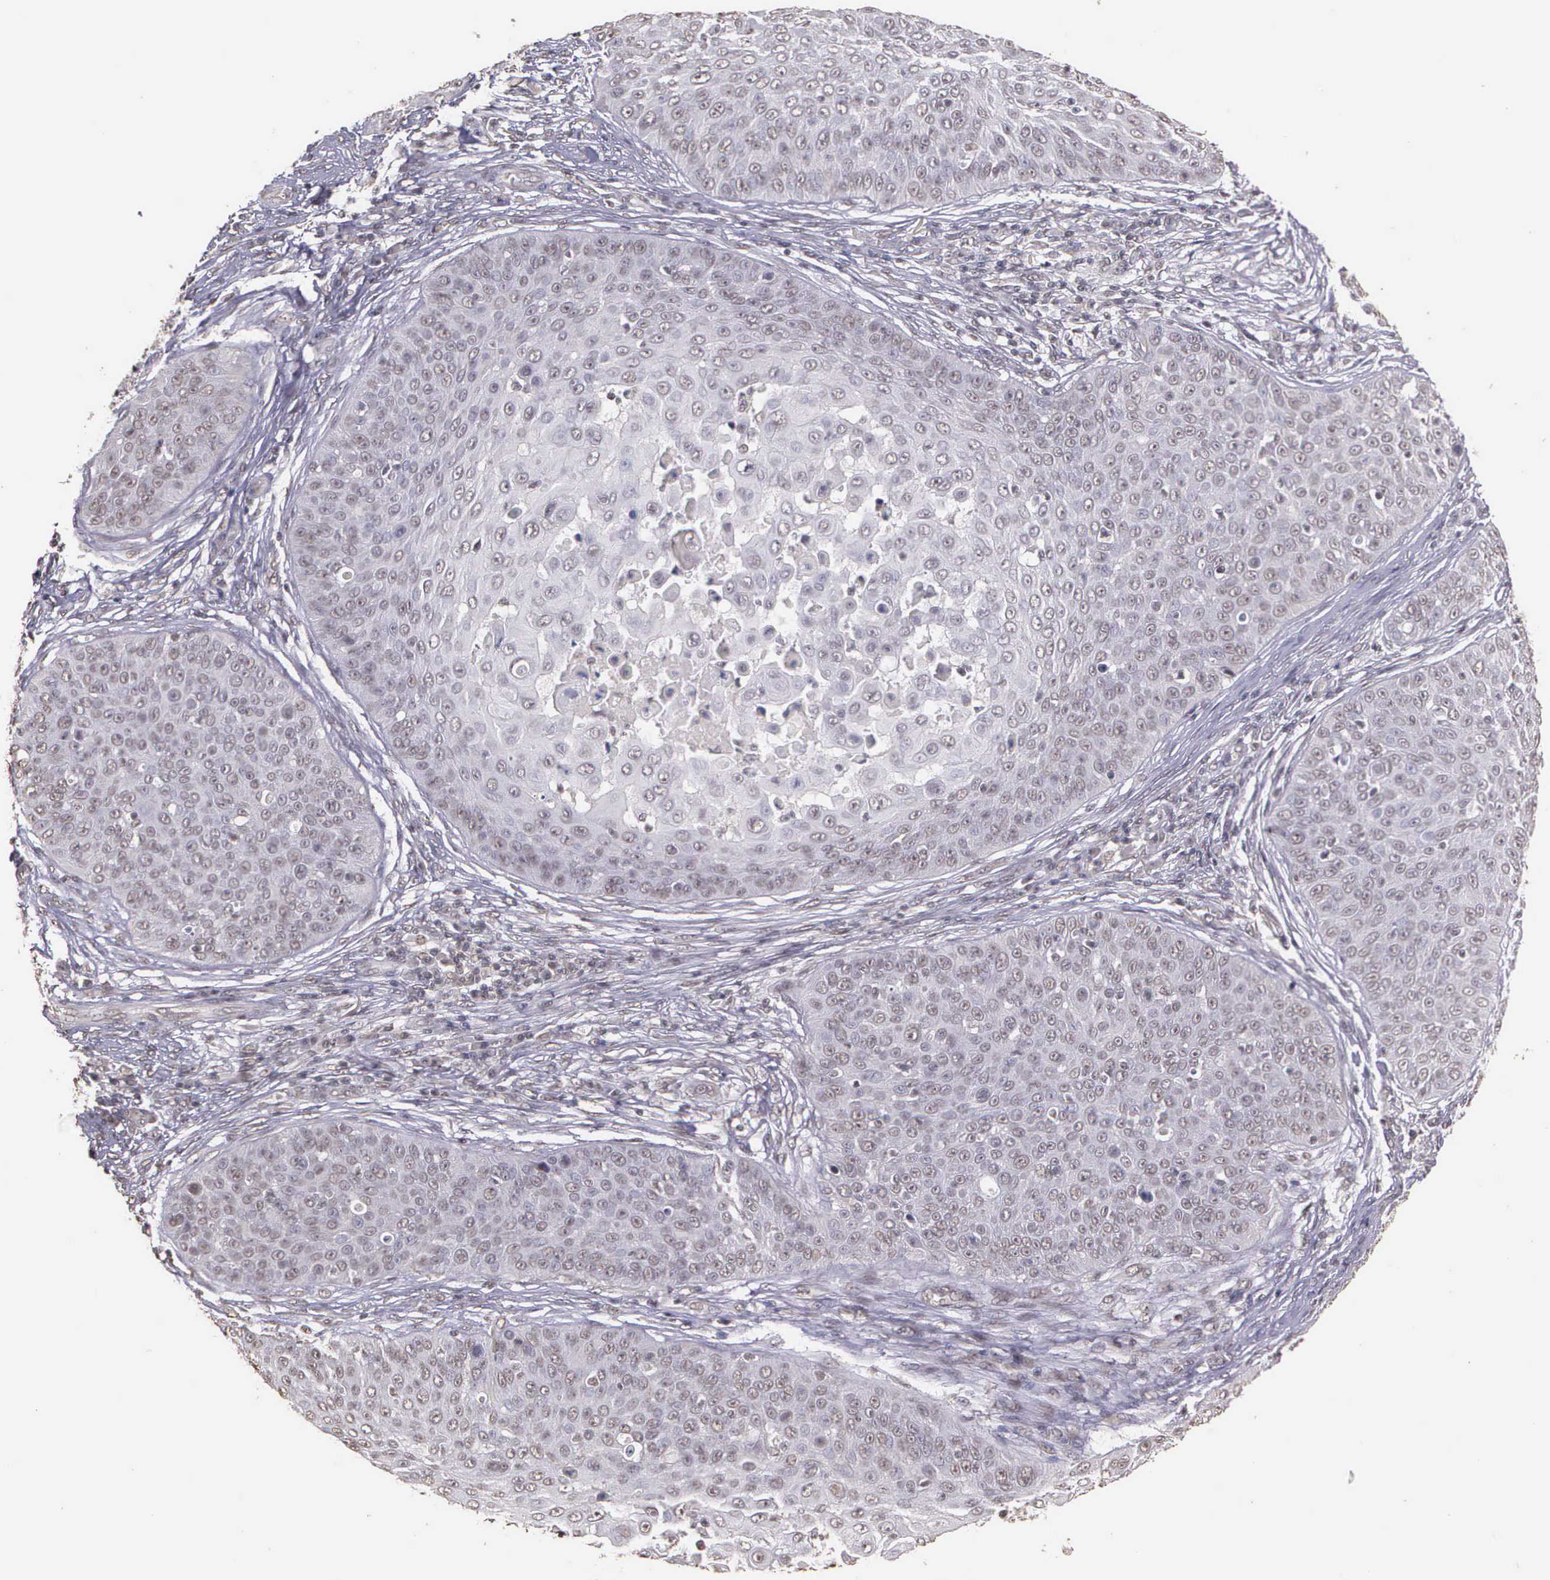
{"staining": {"intensity": "negative", "quantity": "none", "location": "none"}, "tissue": "skin cancer", "cell_type": "Tumor cells", "image_type": "cancer", "snomed": [{"axis": "morphology", "description": "Squamous cell carcinoma, NOS"}, {"axis": "topography", "description": "Skin"}], "caption": "Immunohistochemistry (IHC) image of skin cancer stained for a protein (brown), which reveals no expression in tumor cells.", "gene": "ARMCX5", "patient": {"sex": "male", "age": 82}}